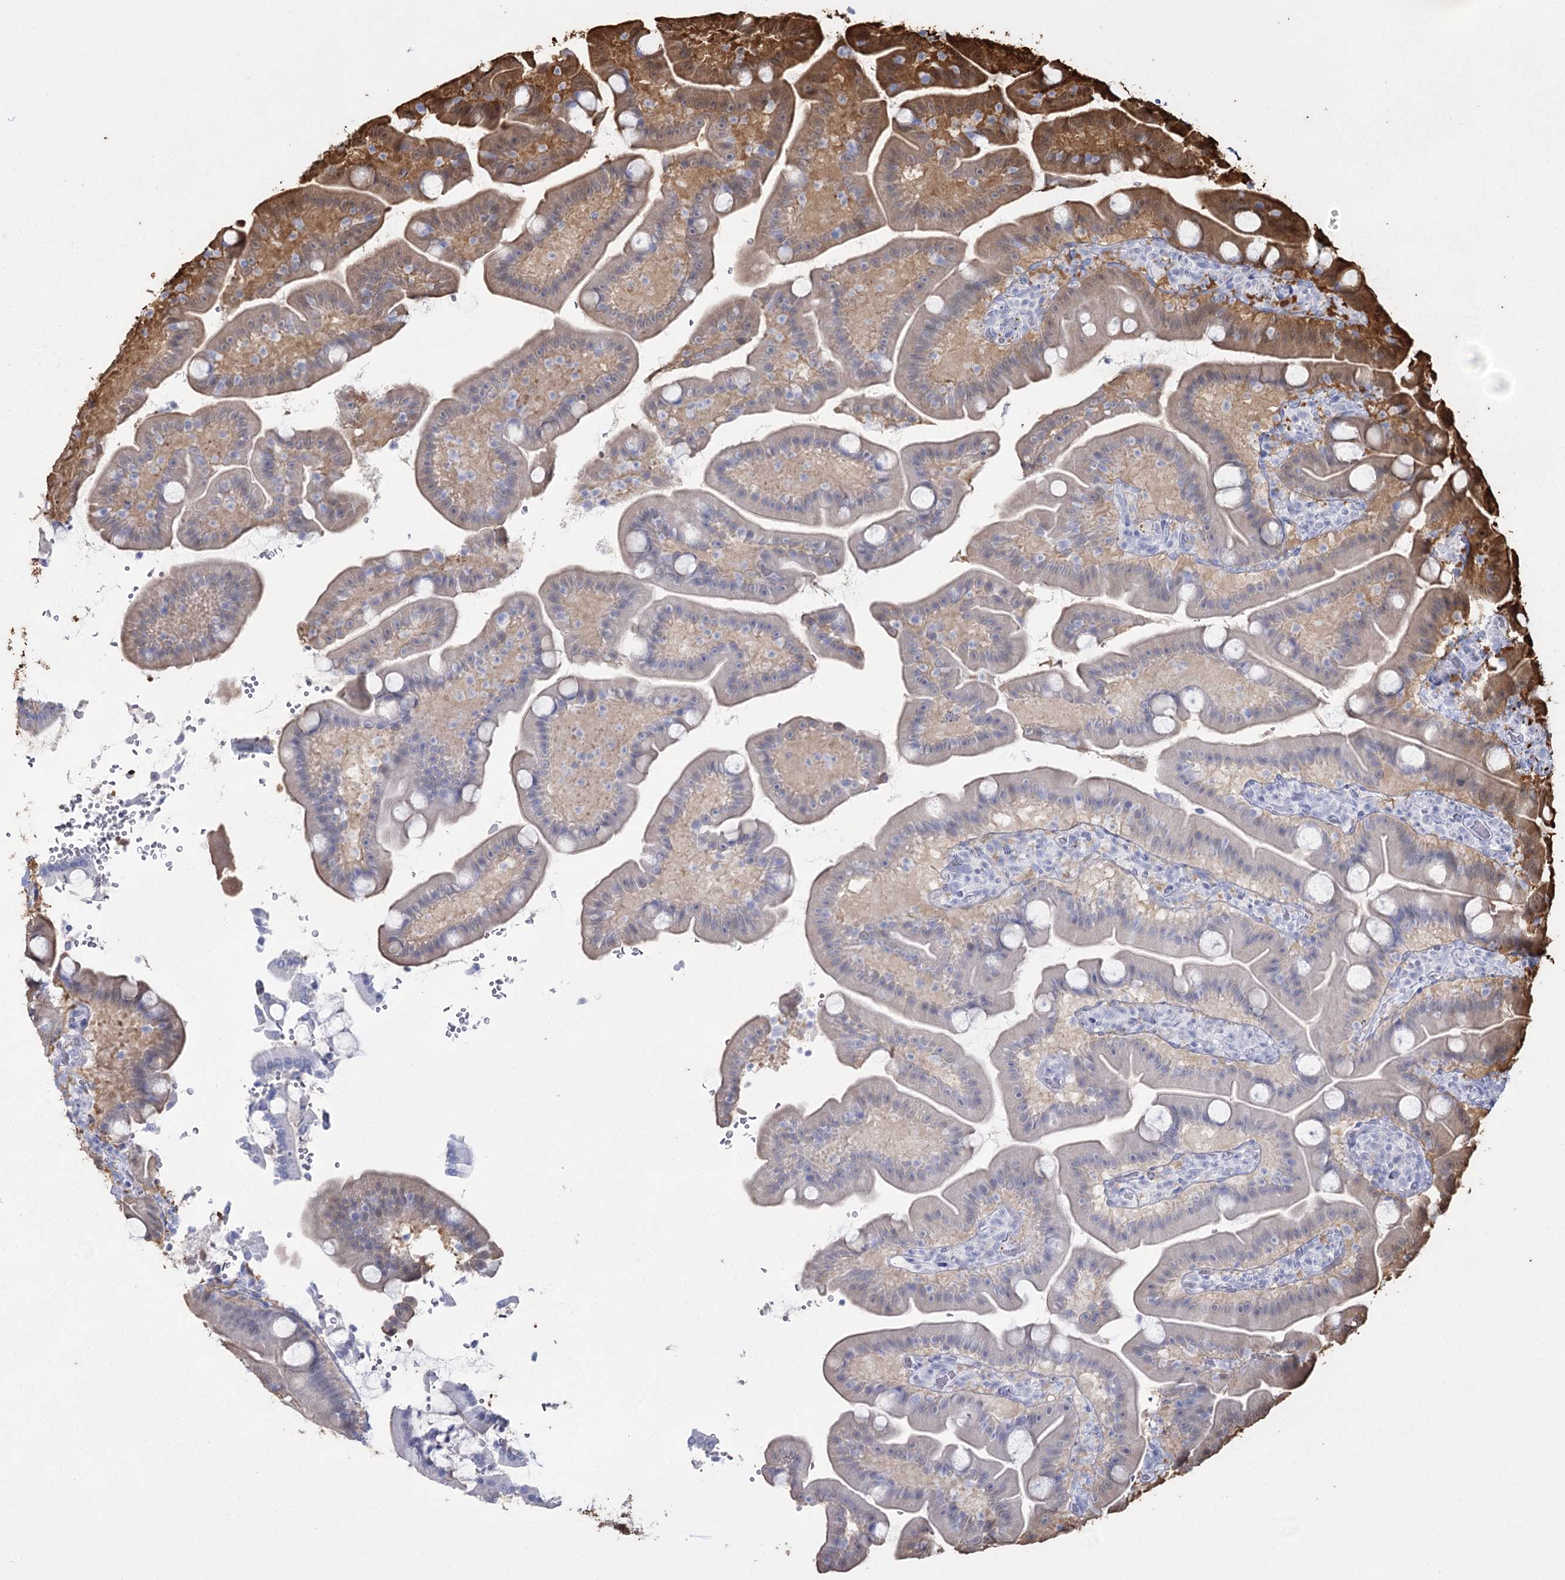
{"staining": {"intensity": "moderate", "quantity": "25%-75%", "location": "cytoplasmic/membranous"}, "tissue": "duodenum", "cell_type": "Glandular cells", "image_type": "normal", "snomed": [{"axis": "morphology", "description": "Normal tissue, NOS"}, {"axis": "topography", "description": "Duodenum"}], "caption": "Glandular cells display medium levels of moderate cytoplasmic/membranous expression in approximately 25%-75% of cells in unremarkable human duodenum. (DAB (3,3'-diaminobenzidine) IHC, brown staining for protein, blue staining for nuclei).", "gene": "SLC6A19", "patient": {"sex": "male", "age": 55}}